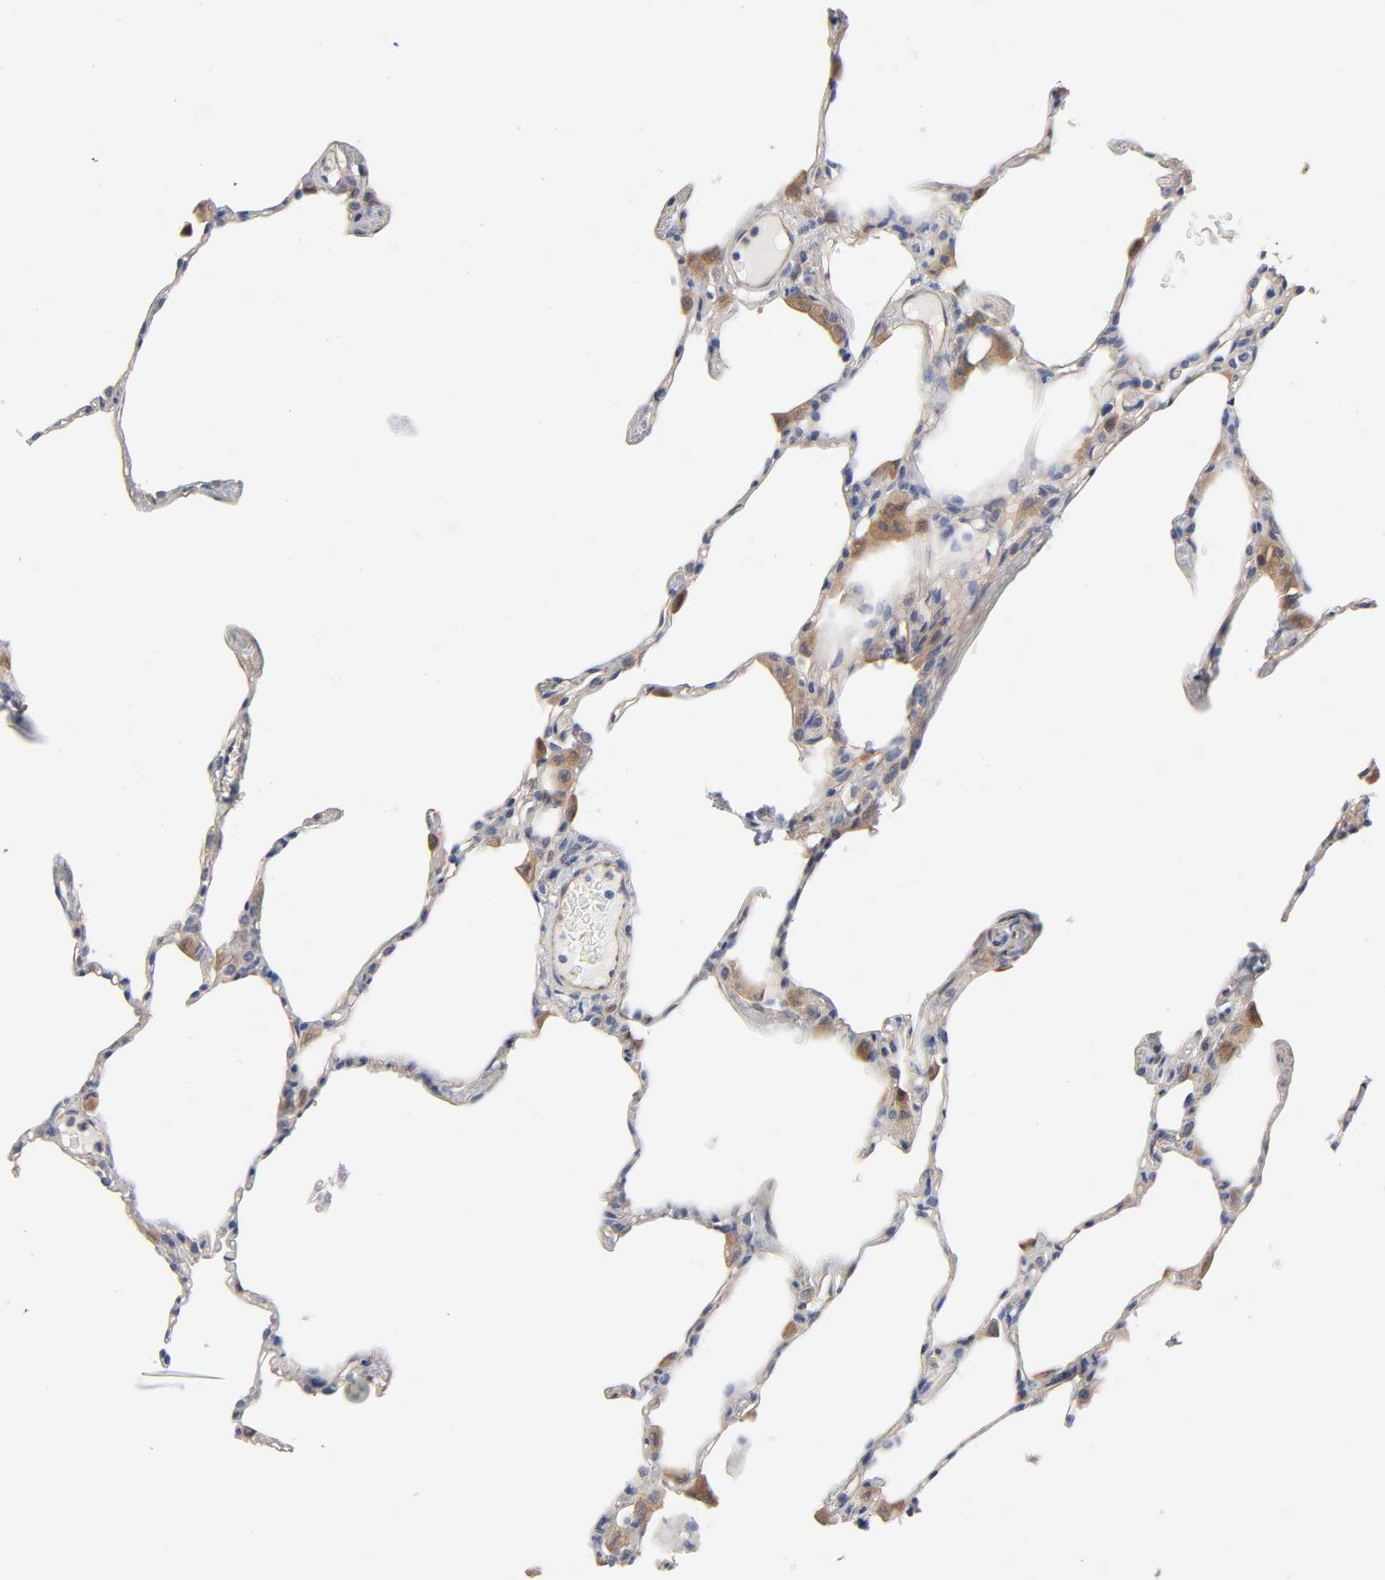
{"staining": {"intensity": "negative", "quantity": "none", "location": "none"}, "tissue": "lung", "cell_type": "Alveolar cells", "image_type": "normal", "snomed": [{"axis": "morphology", "description": "Normal tissue, NOS"}, {"axis": "topography", "description": "Lung"}], "caption": "This is an immunohistochemistry (IHC) image of unremarkable human lung. There is no expression in alveolar cells.", "gene": "RAB13", "patient": {"sex": "female", "age": 49}}